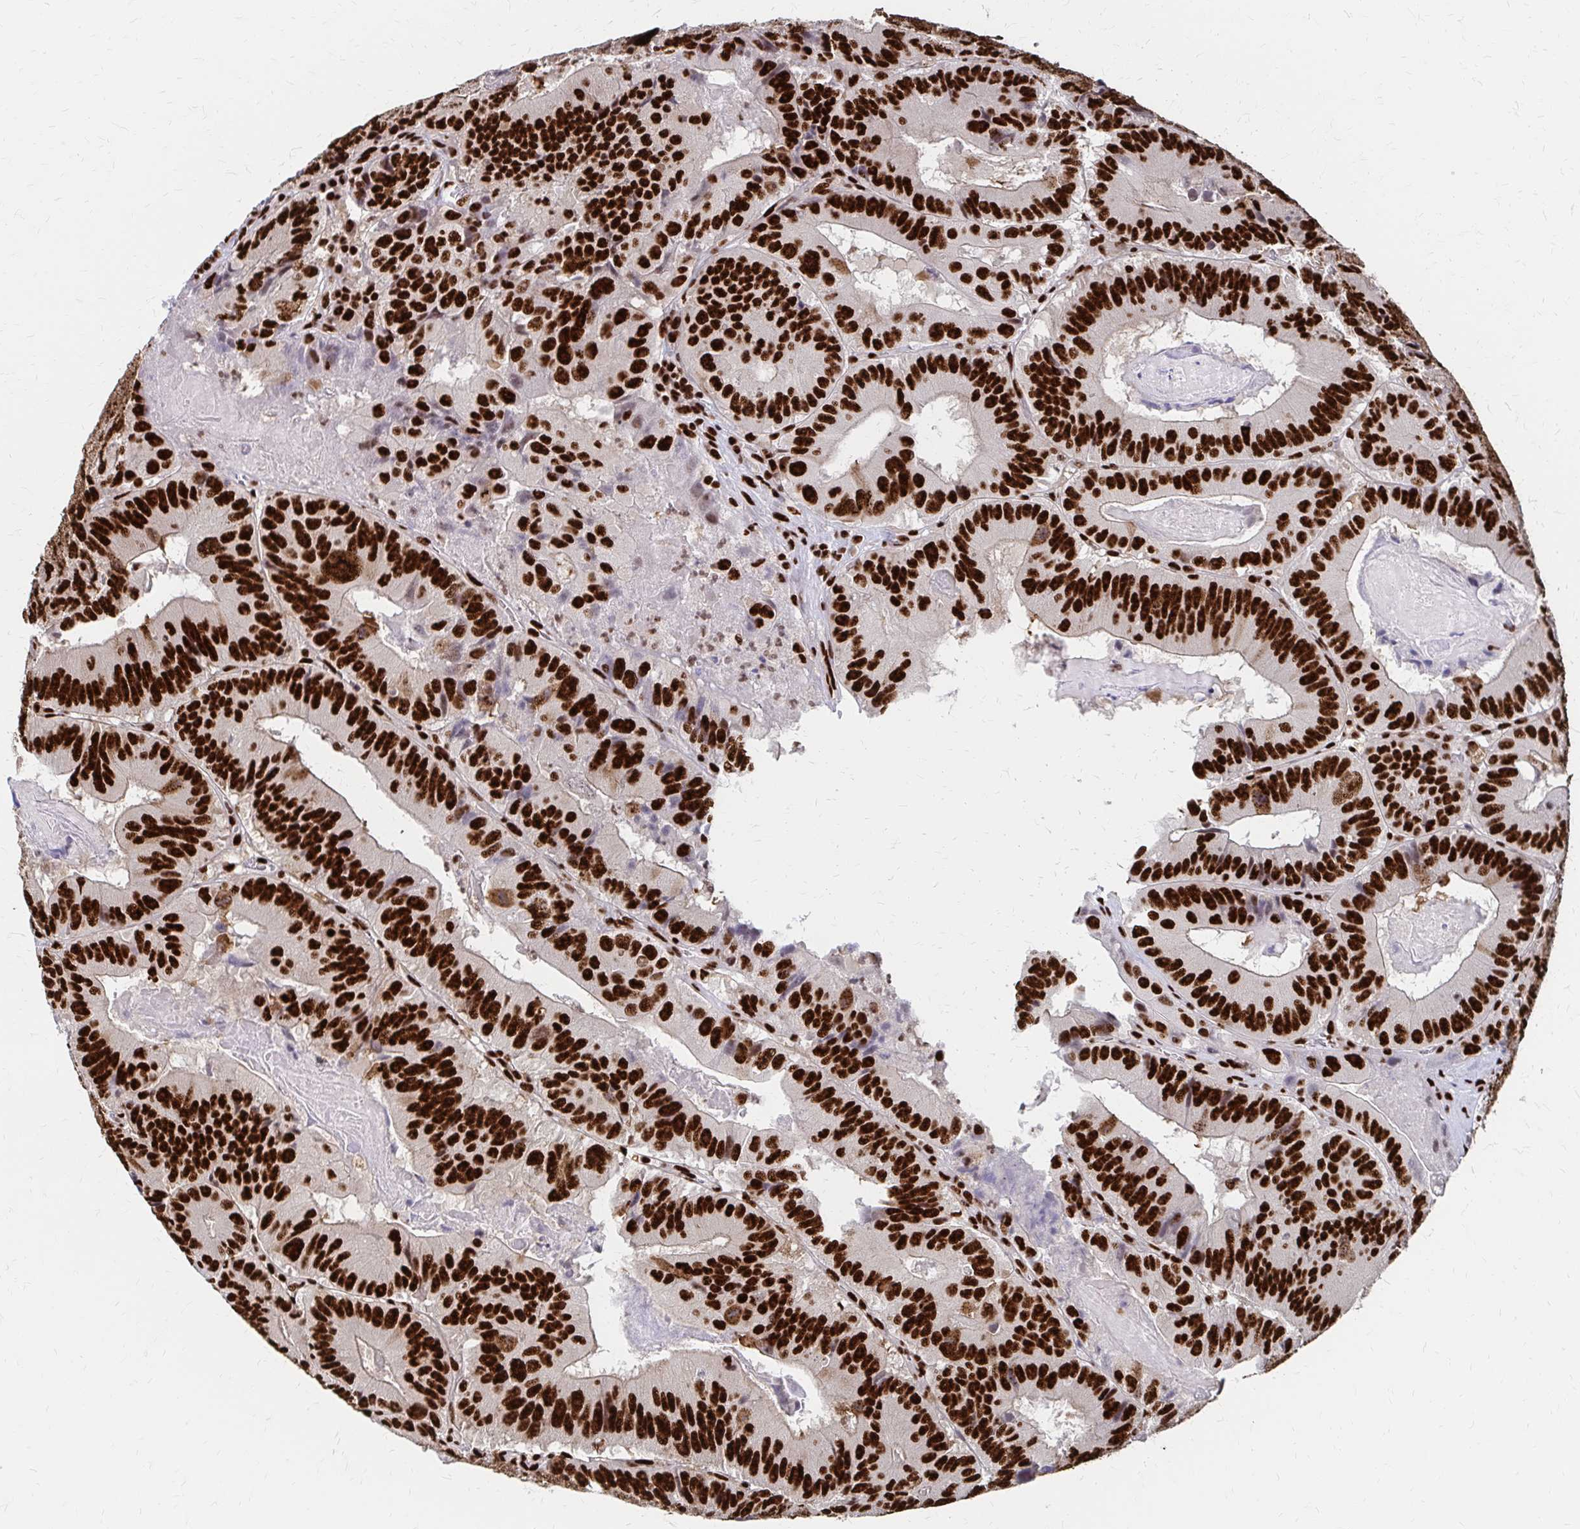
{"staining": {"intensity": "strong", "quantity": ">75%", "location": "nuclear"}, "tissue": "colorectal cancer", "cell_type": "Tumor cells", "image_type": "cancer", "snomed": [{"axis": "morphology", "description": "Adenocarcinoma, NOS"}, {"axis": "topography", "description": "Colon"}], "caption": "Strong nuclear protein expression is appreciated in about >75% of tumor cells in colorectal adenocarcinoma. The staining is performed using DAB (3,3'-diaminobenzidine) brown chromogen to label protein expression. The nuclei are counter-stained blue using hematoxylin.", "gene": "CNKSR3", "patient": {"sex": "female", "age": 86}}